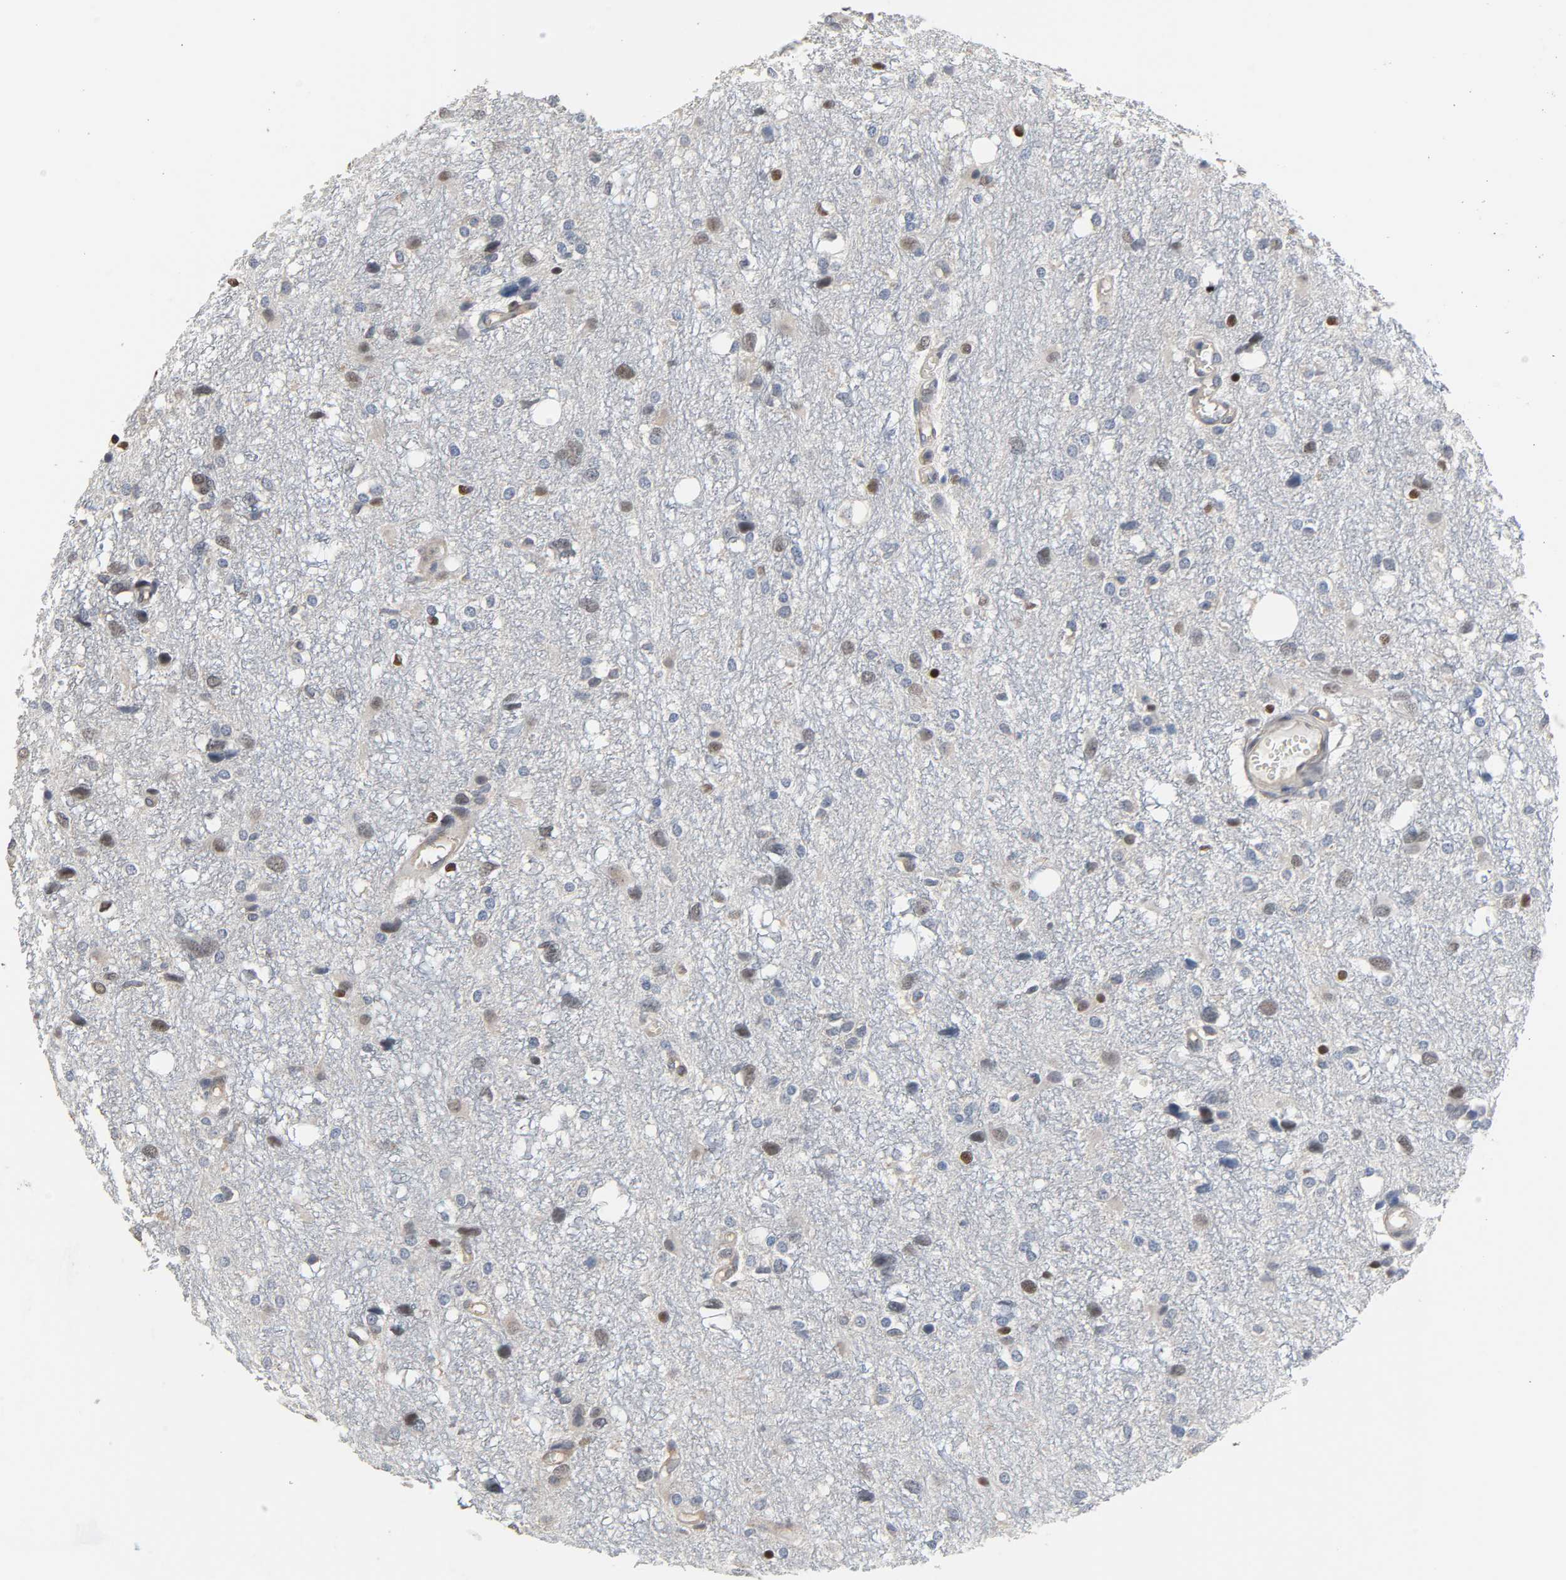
{"staining": {"intensity": "weak", "quantity": ">75%", "location": "nuclear"}, "tissue": "glioma", "cell_type": "Tumor cells", "image_type": "cancer", "snomed": [{"axis": "morphology", "description": "Glioma, malignant, High grade"}, {"axis": "topography", "description": "Brain"}], "caption": "A brown stain shows weak nuclear positivity of a protein in human malignant glioma (high-grade) tumor cells.", "gene": "SOX6", "patient": {"sex": "female", "age": 59}}